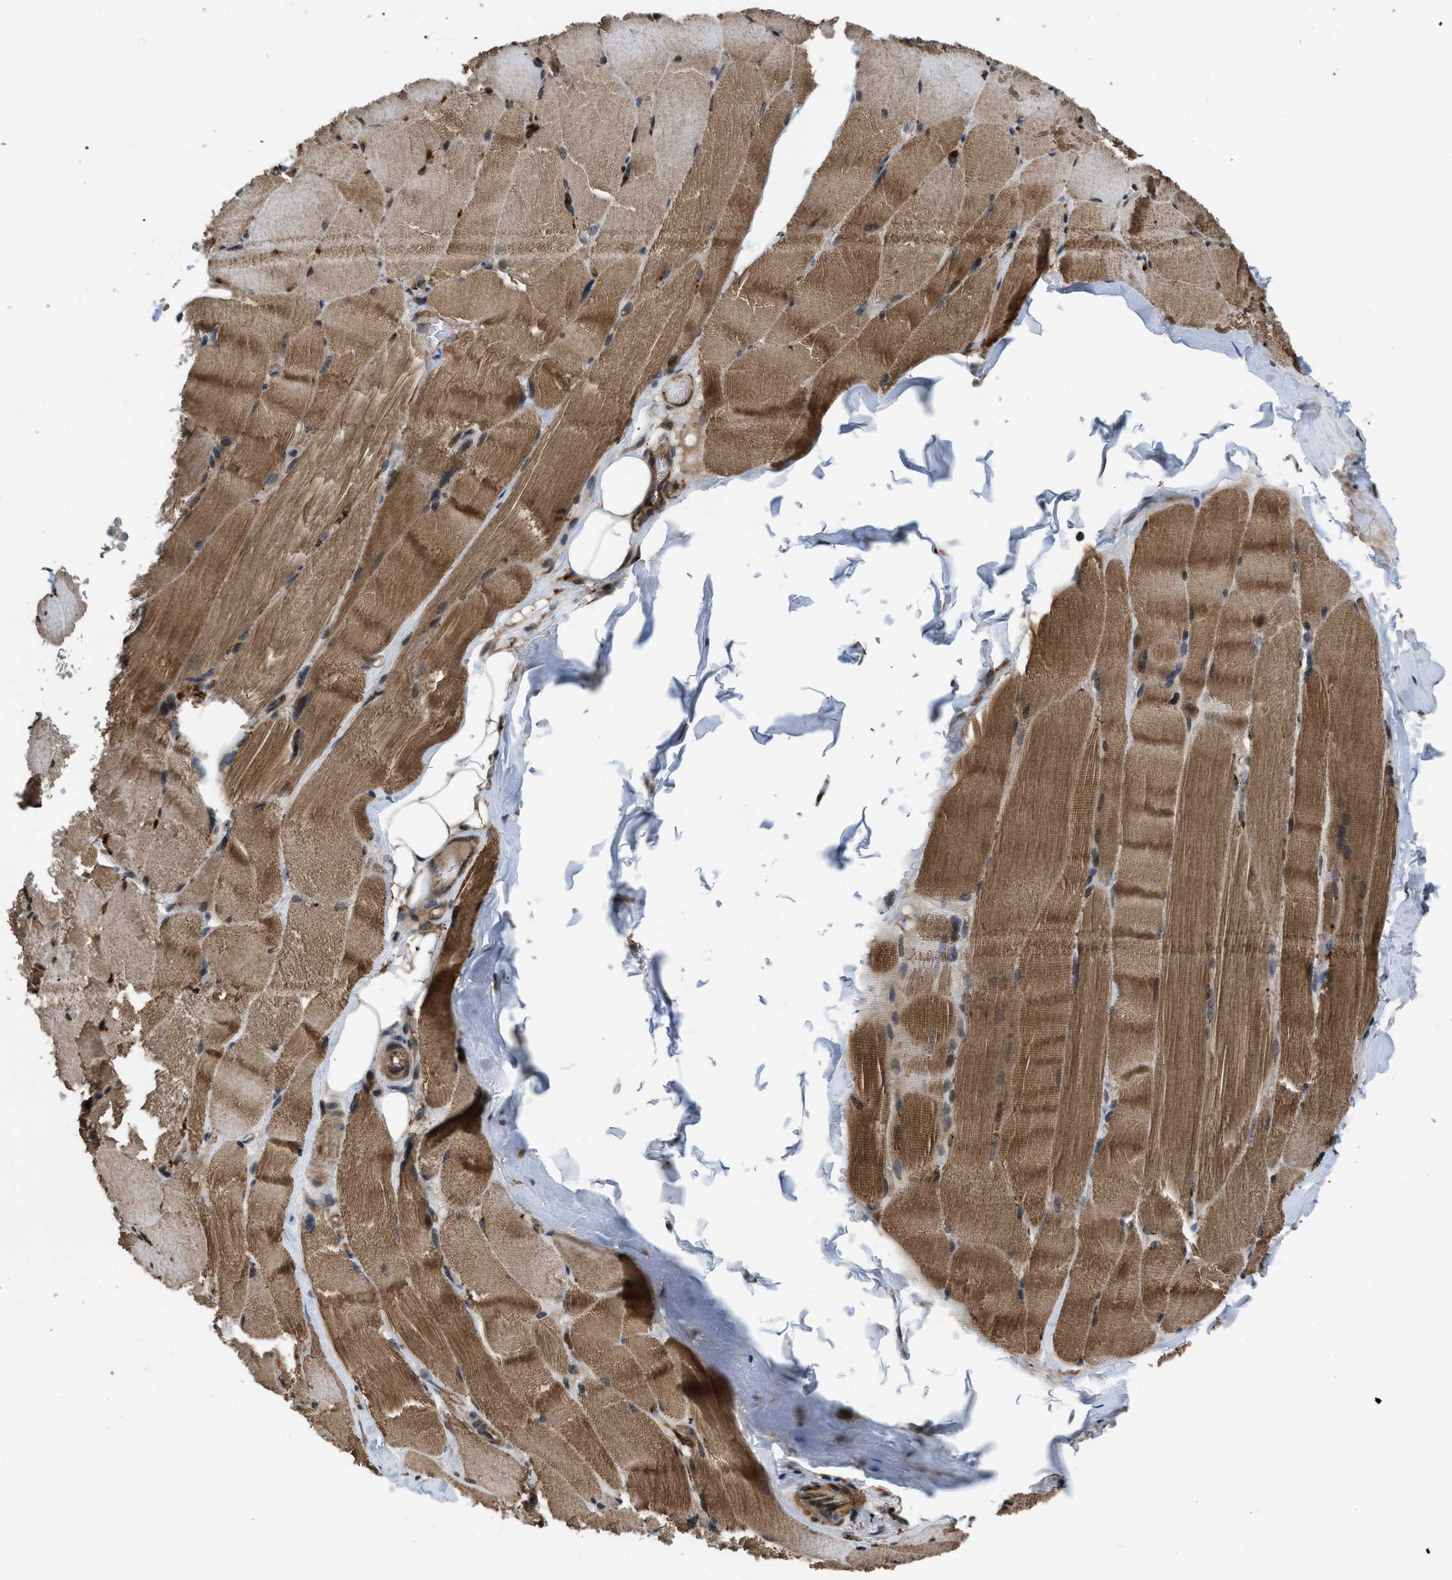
{"staining": {"intensity": "moderate", "quantity": ">75%", "location": "cytoplasmic/membranous"}, "tissue": "skeletal muscle", "cell_type": "Myocytes", "image_type": "normal", "snomed": [{"axis": "morphology", "description": "Normal tissue, NOS"}, {"axis": "topography", "description": "Skin"}, {"axis": "topography", "description": "Skeletal muscle"}], "caption": "Immunohistochemical staining of benign skeletal muscle demonstrates moderate cytoplasmic/membranous protein expression in about >75% of myocytes.", "gene": "CTBS", "patient": {"sex": "male", "age": 83}}